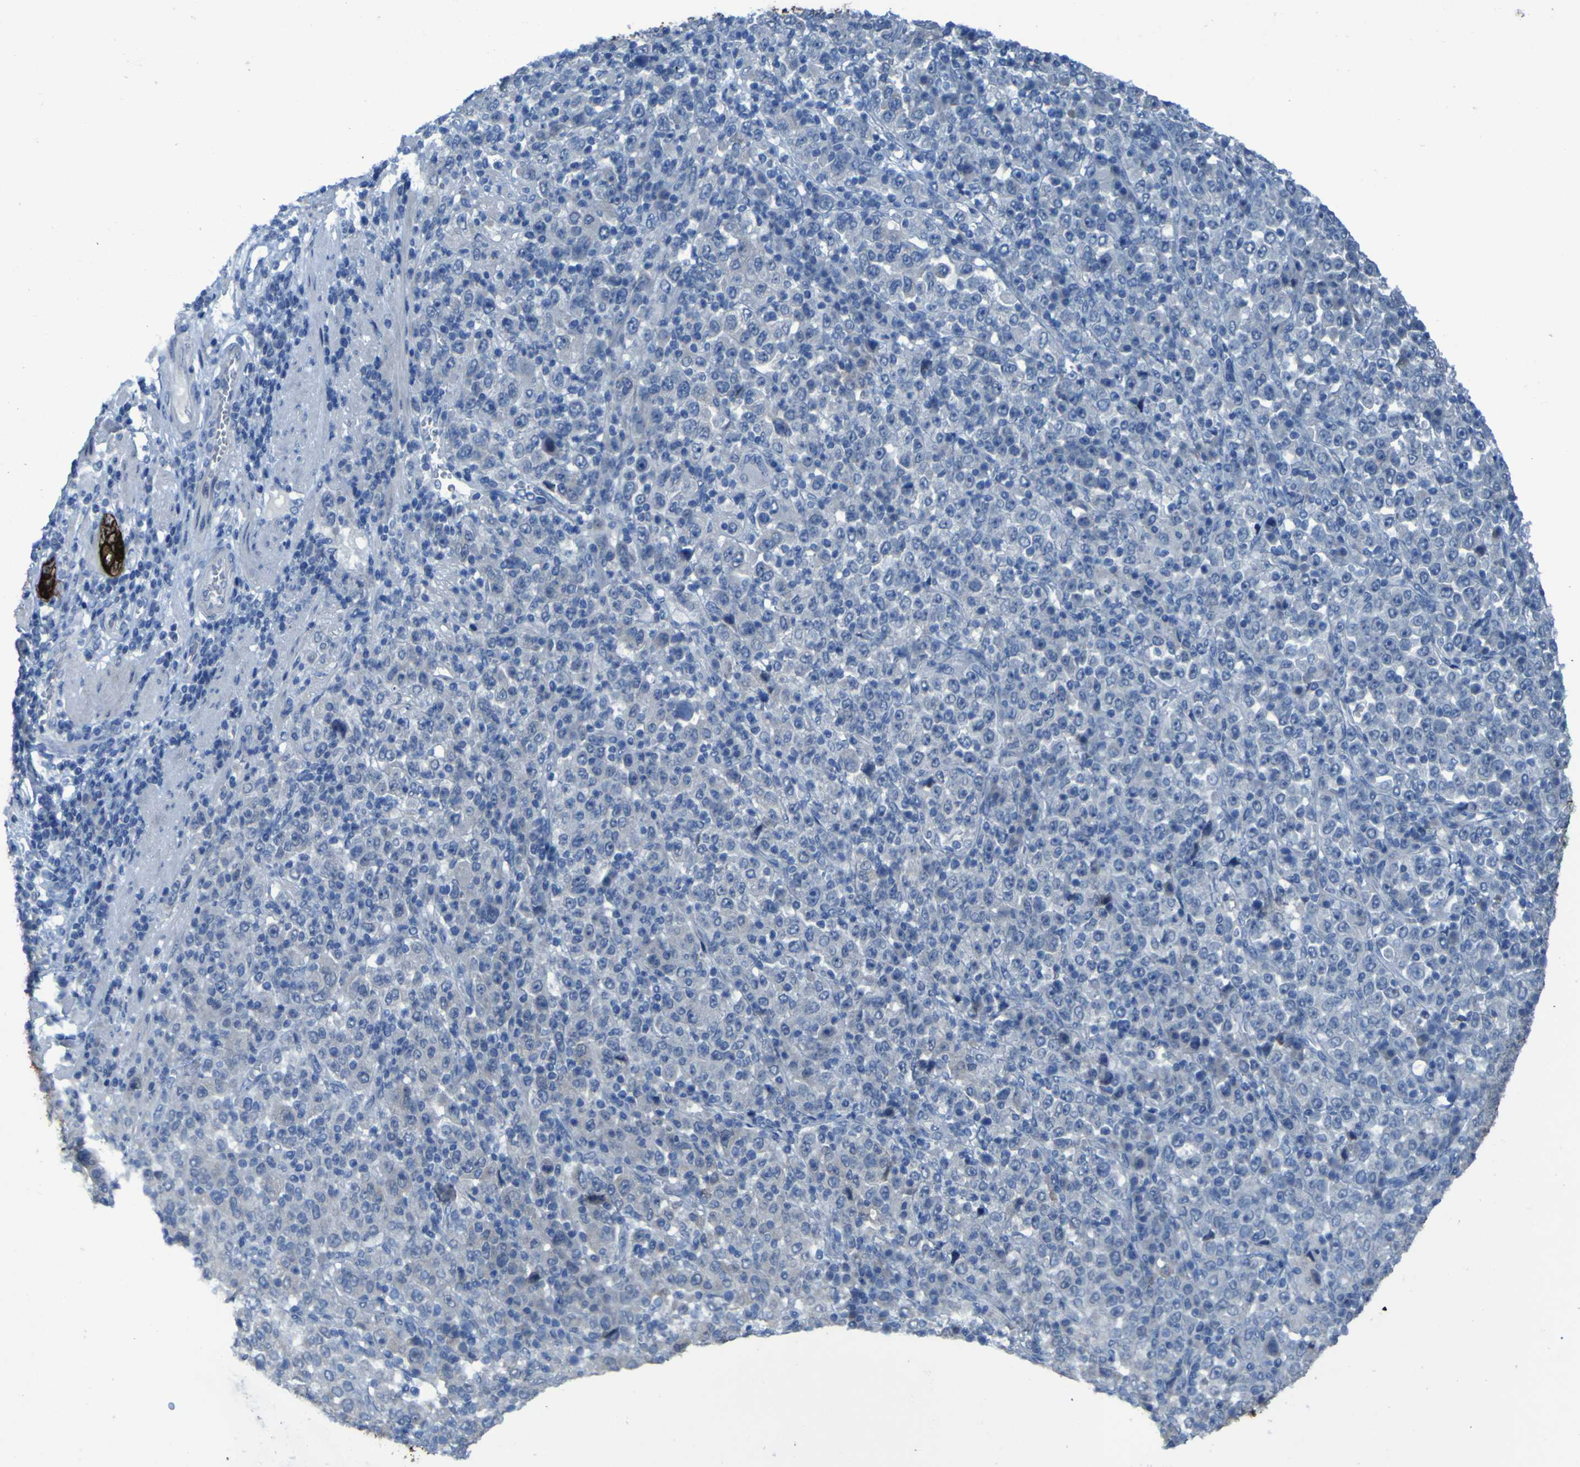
{"staining": {"intensity": "negative", "quantity": "none", "location": "none"}, "tissue": "stomach cancer", "cell_type": "Tumor cells", "image_type": "cancer", "snomed": [{"axis": "morphology", "description": "Normal tissue, NOS"}, {"axis": "morphology", "description": "Adenocarcinoma, NOS"}, {"axis": "topography", "description": "Stomach, upper"}, {"axis": "topography", "description": "Stomach"}], "caption": "Protein analysis of stomach cancer (adenocarcinoma) shows no significant expression in tumor cells. (DAB (3,3'-diaminobenzidine) immunohistochemistry visualized using brightfield microscopy, high magnification).", "gene": "CLDN18", "patient": {"sex": "male", "age": 59}}